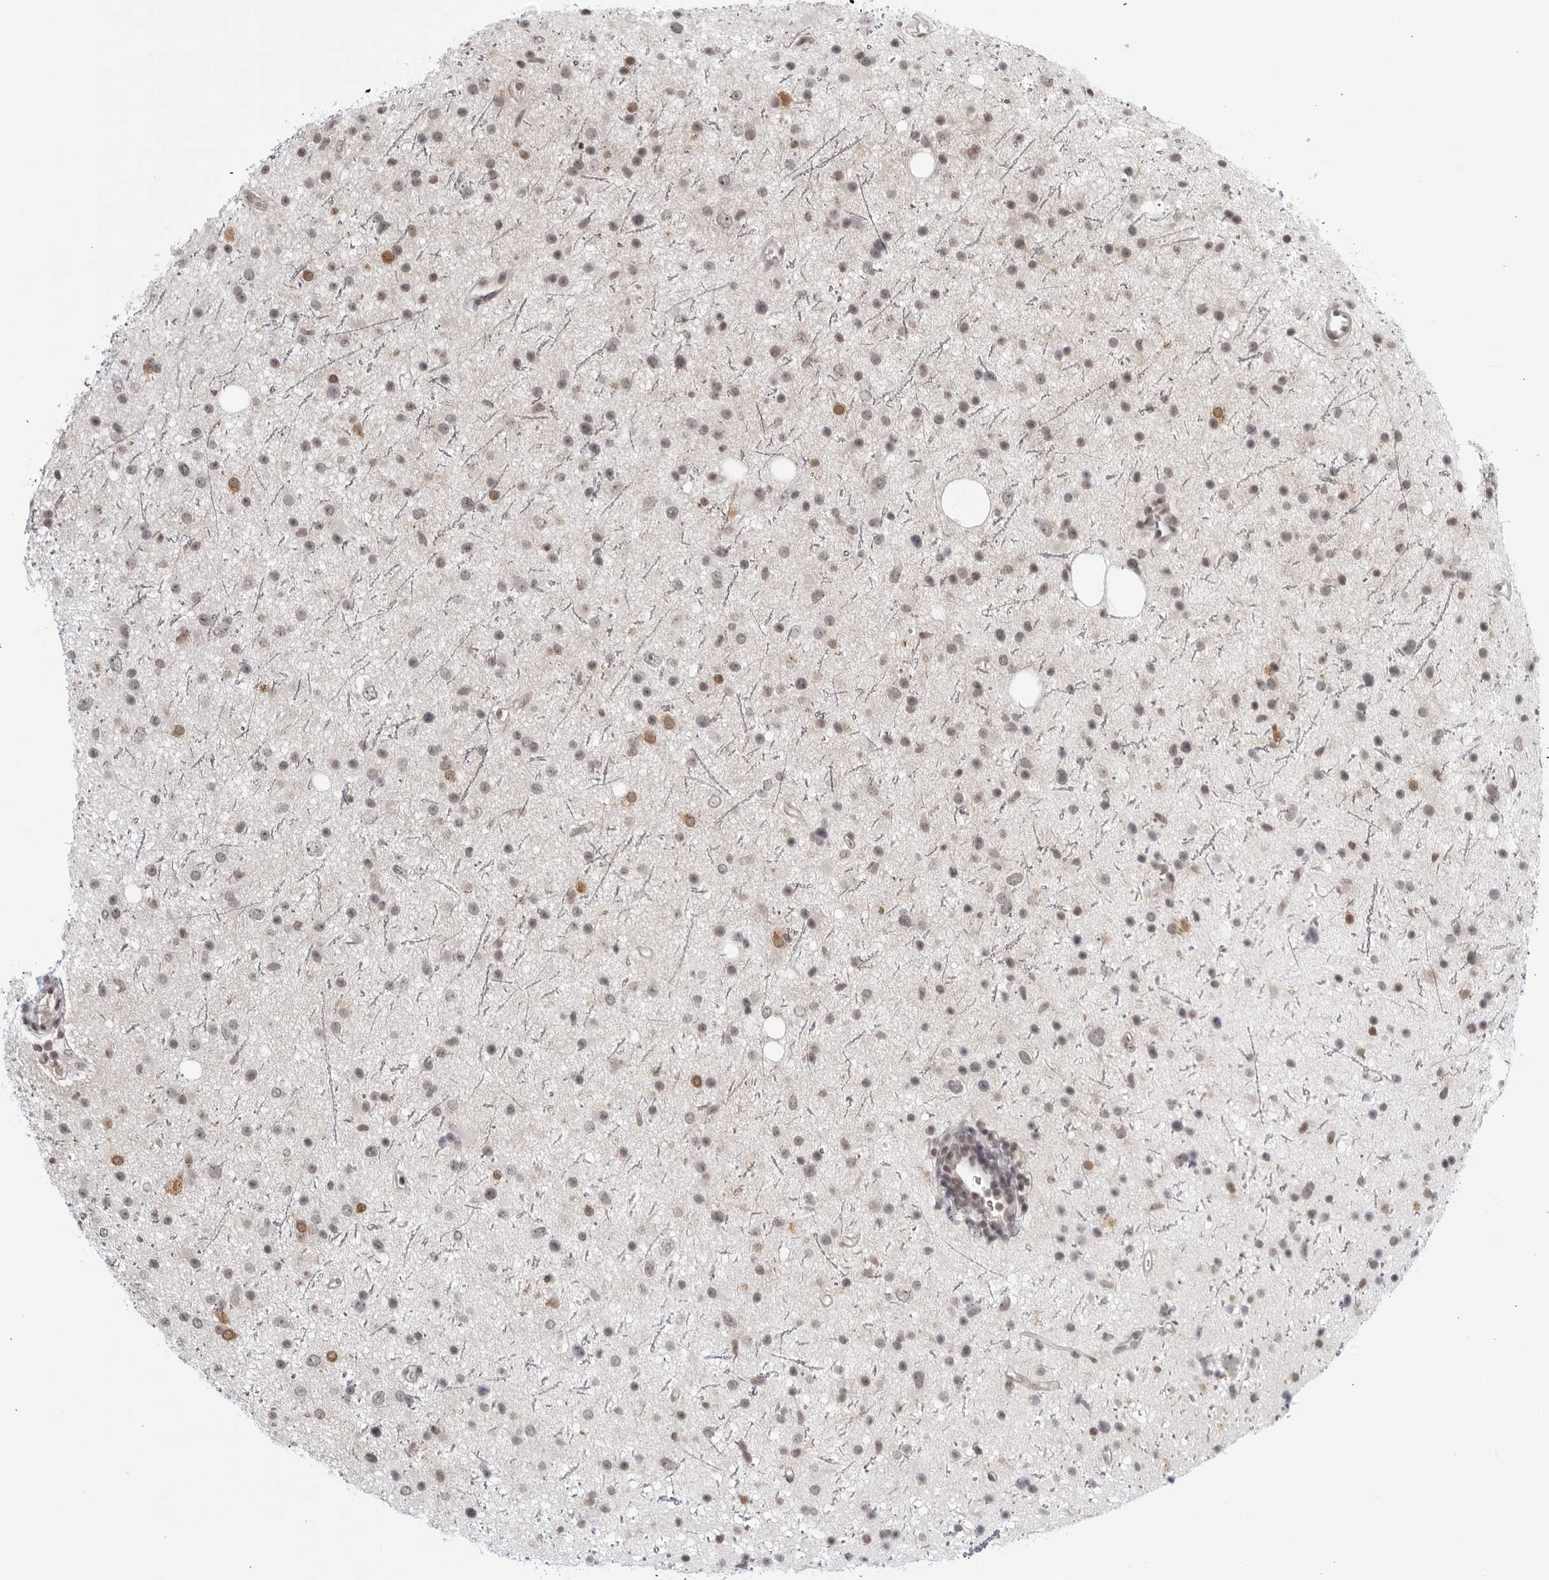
{"staining": {"intensity": "moderate", "quantity": "<25%", "location": "nuclear"}, "tissue": "glioma", "cell_type": "Tumor cells", "image_type": "cancer", "snomed": [{"axis": "morphology", "description": "Glioma, malignant, Low grade"}, {"axis": "topography", "description": "Cerebral cortex"}], "caption": "Glioma stained with immunohistochemistry shows moderate nuclear positivity in about <25% of tumor cells. (DAB IHC with brightfield microscopy, high magnification).", "gene": "CC2D1B", "patient": {"sex": "female", "age": 39}}